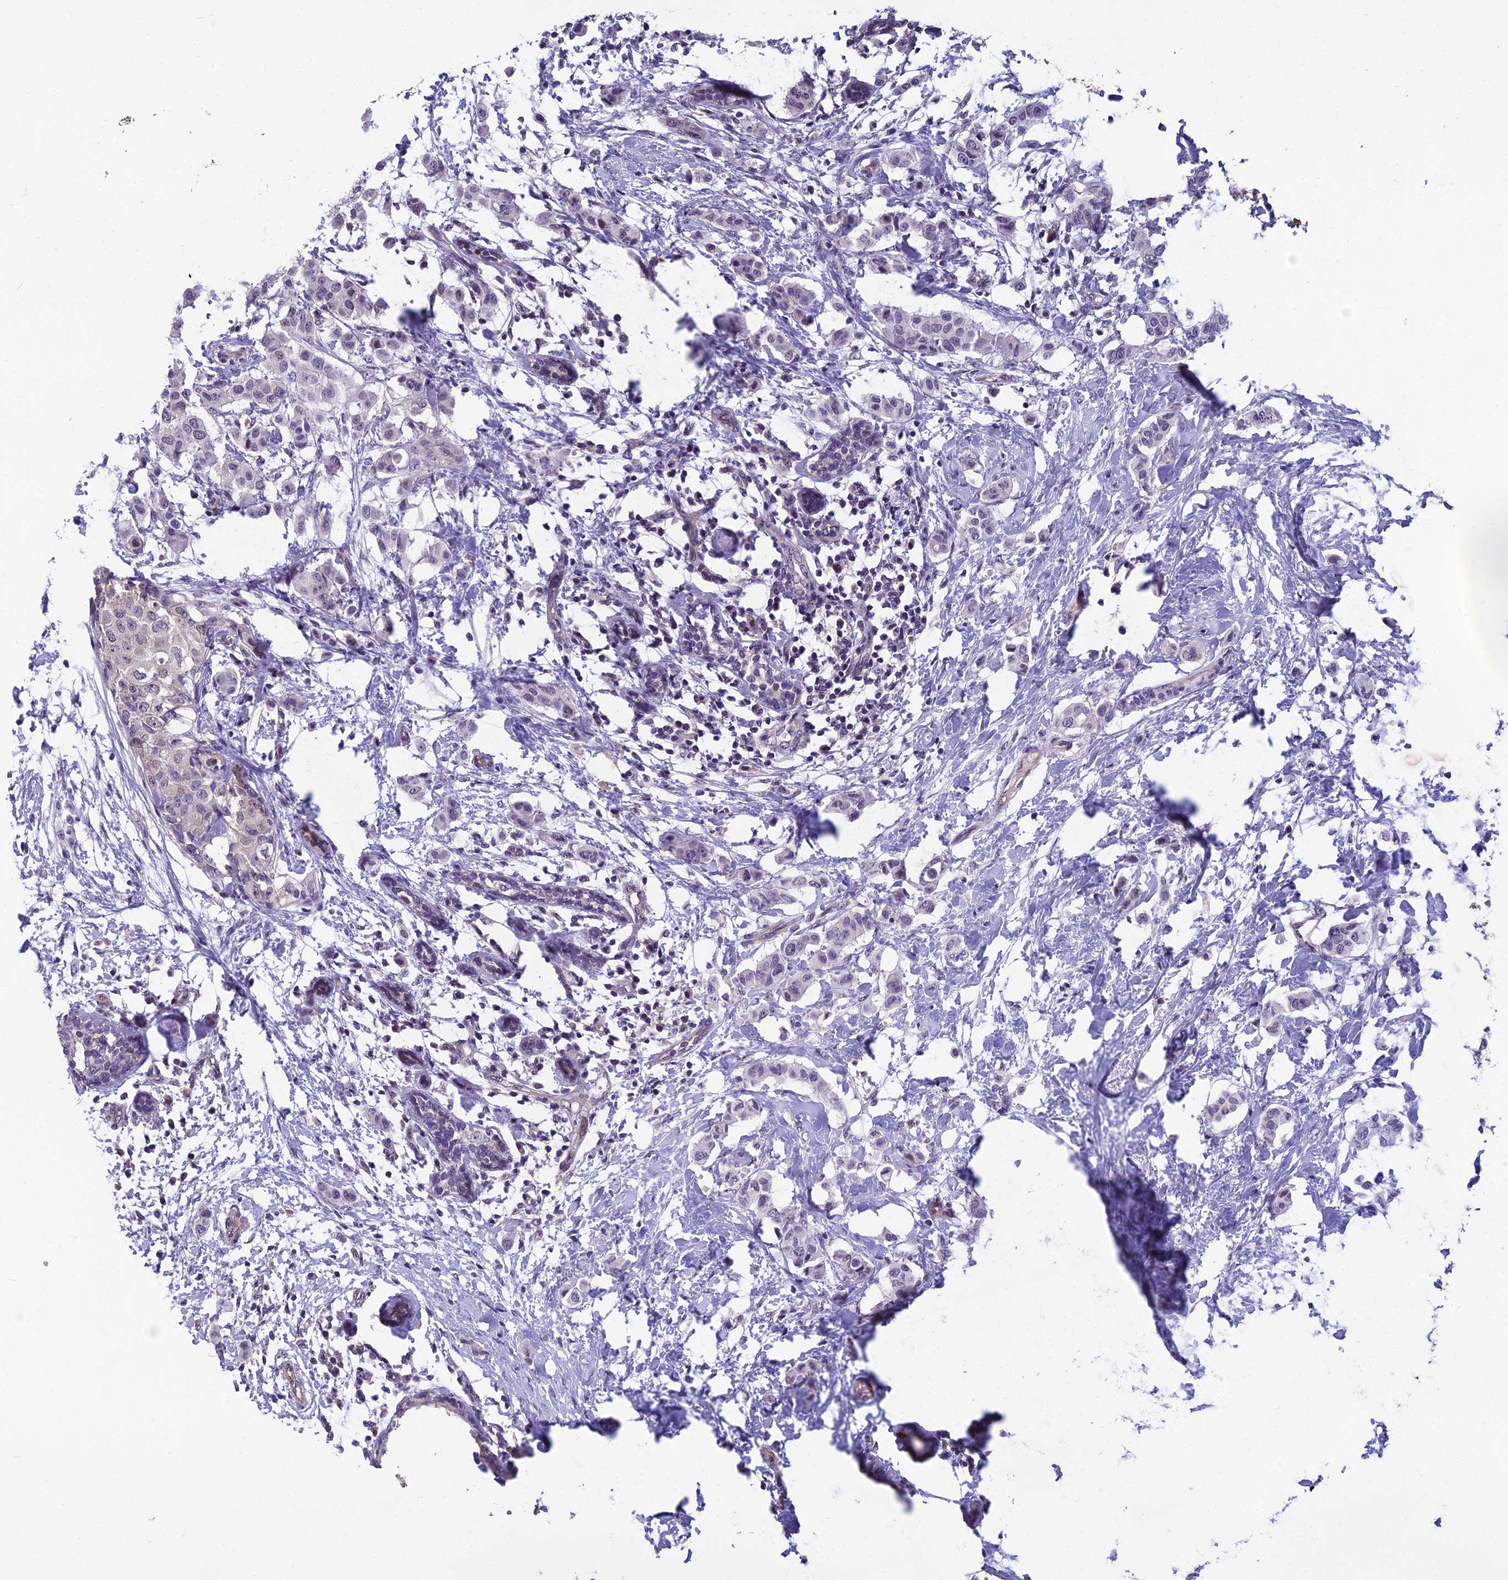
{"staining": {"intensity": "negative", "quantity": "none", "location": "none"}, "tissue": "breast cancer", "cell_type": "Tumor cells", "image_type": "cancer", "snomed": [{"axis": "morphology", "description": "Duct carcinoma"}, {"axis": "topography", "description": "Breast"}], "caption": "The photomicrograph demonstrates no significant expression in tumor cells of breast cancer (invasive ductal carcinoma). (DAB immunohistochemistry (IHC) with hematoxylin counter stain).", "gene": "GRWD1", "patient": {"sex": "female", "age": 40}}